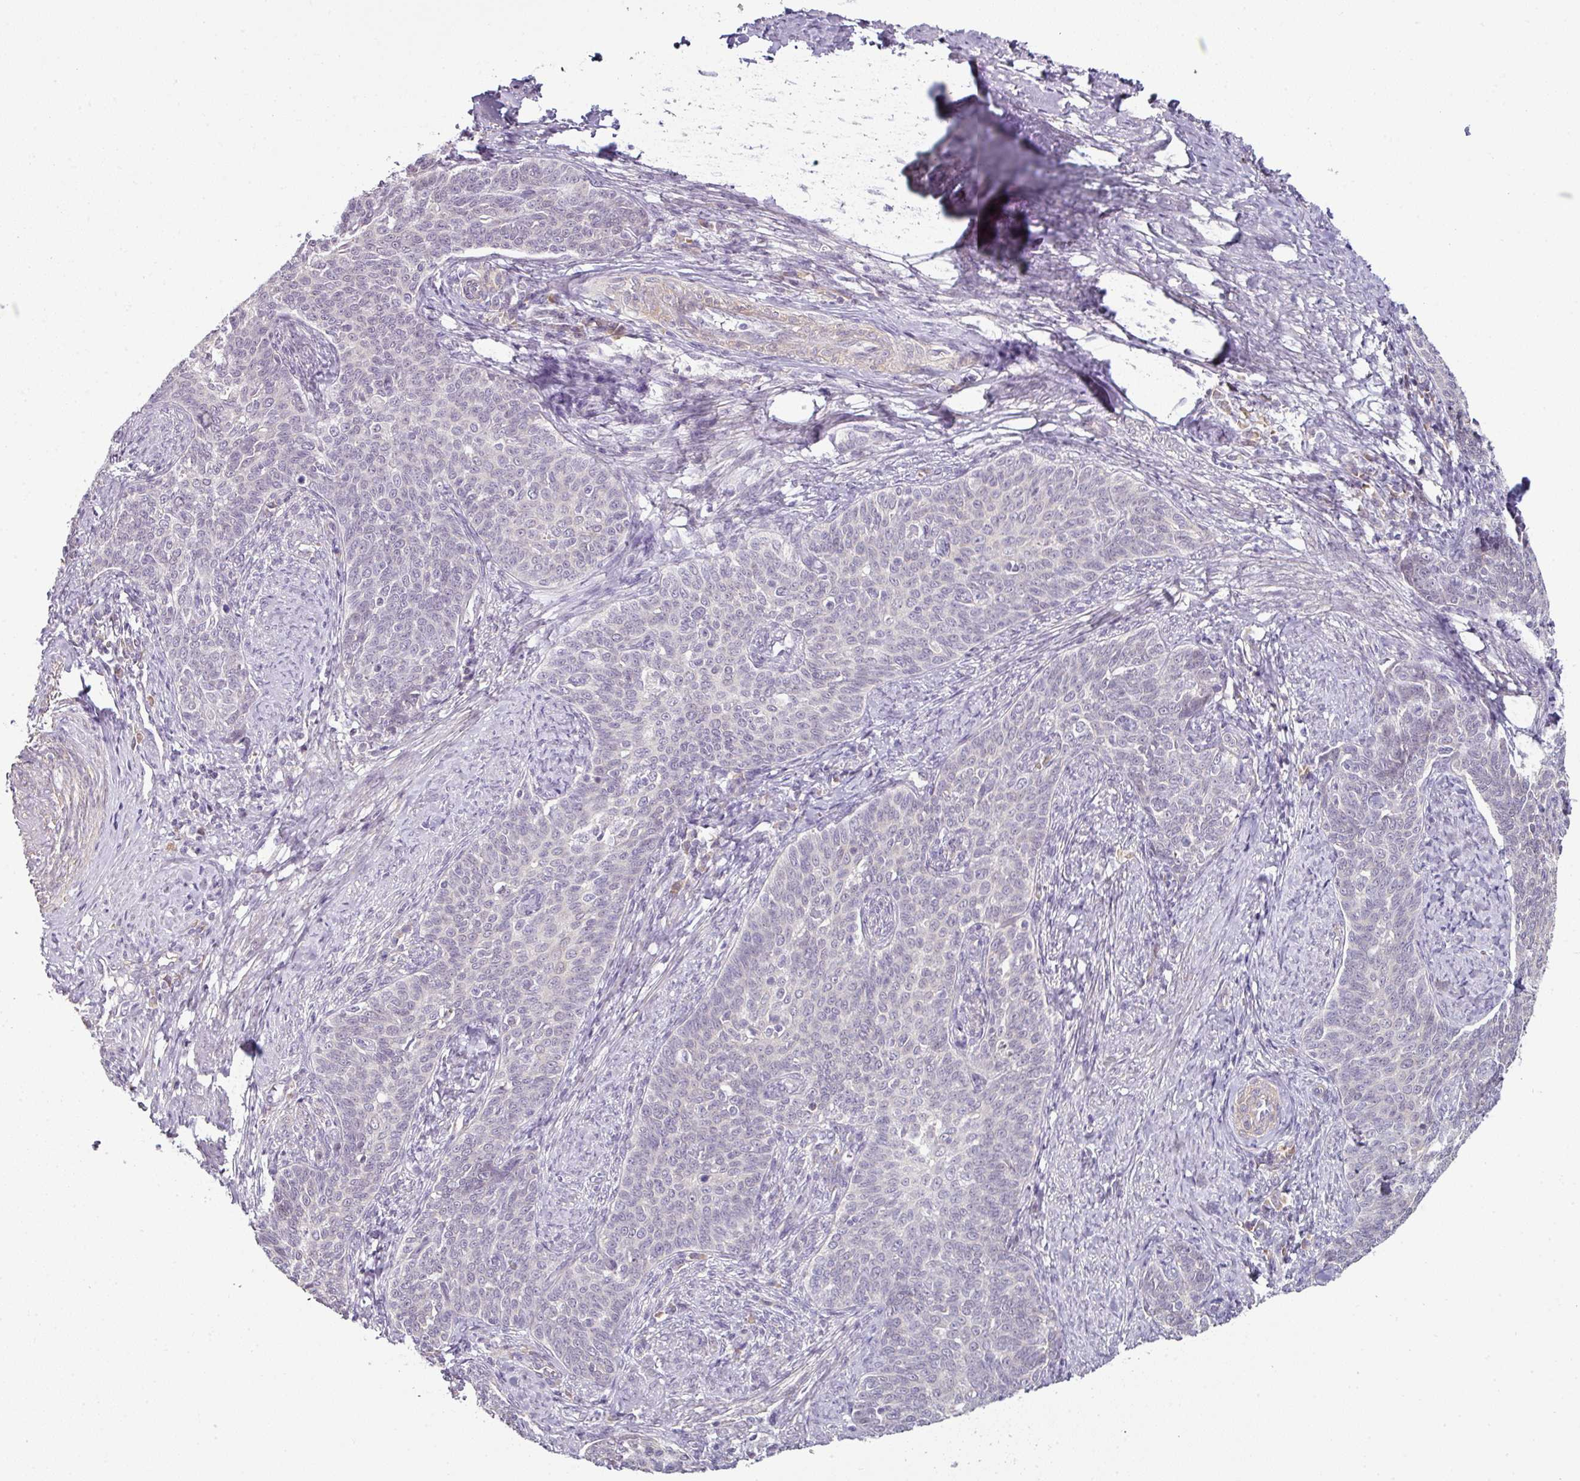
{"staining": {"intensity": "negative", "quantity": "none", "location": "none"}, "tissue": "cervical cancer", "cell_type": "Tumor cells", "image_type": "cancer", "snomed": [{"axis": "morphology", "description": "Squamous cell carcinoma, NOS"}, {"axis": "topography", "description": "Cervix"}], "caption": "There is no significant positivity in tumor cells of cervical cancer (squamous cell carcinoma). (DAB (3,3'-diaminobenzidine) immunohistochemistry, high magnification).", "gene": "OR52D1", "patient": {"sex": "female", "age": 39}}